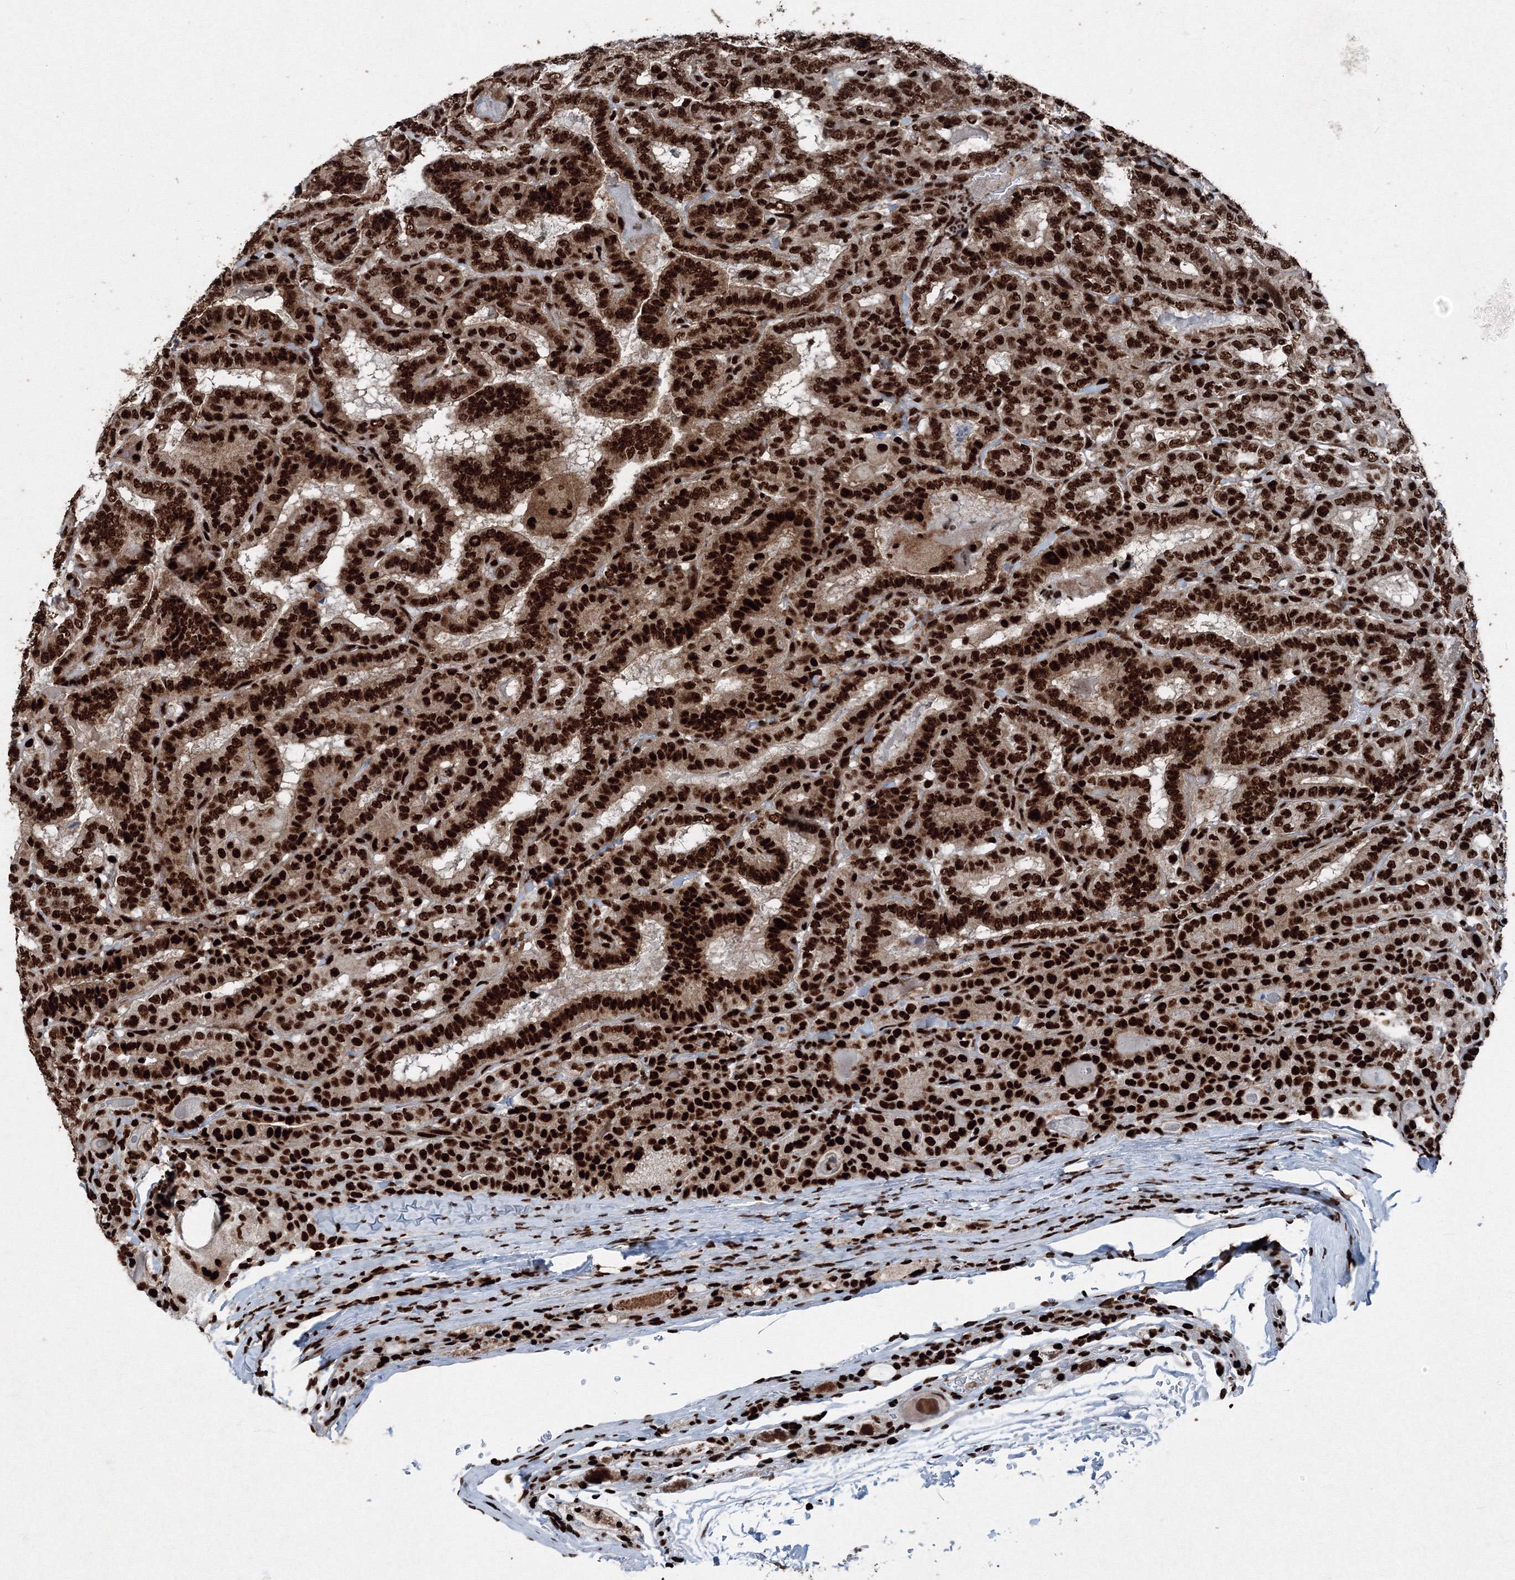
{"staining": {"intensity": "strong", "quantity": ">75%", "location": "nuclear"}, "tissue": "thyroid cancer", "cell_type": "Tumor cells", "image_type": "cancer", "snomed": [{"axis": "morphology", "description": "Papillary adenocarcinoma, NOS"}, {"axis": "topography", "description": "Thyroid gland"}], "caption": "Papillary adenocarcinoma (thyroid) was stained to show a protein in brown. There is high levels of strong nuclear positivity in approximately >75% of tumor cells. The staining was performed using DAB (3,3'-diaminobenzidine) to visualize the protein expression in brown, while the nuclei were stained in blue with hematoxylin (Magnification: 20x).", "gene": "SNRPC", "patient": {"sex": "female", "age": 72}}